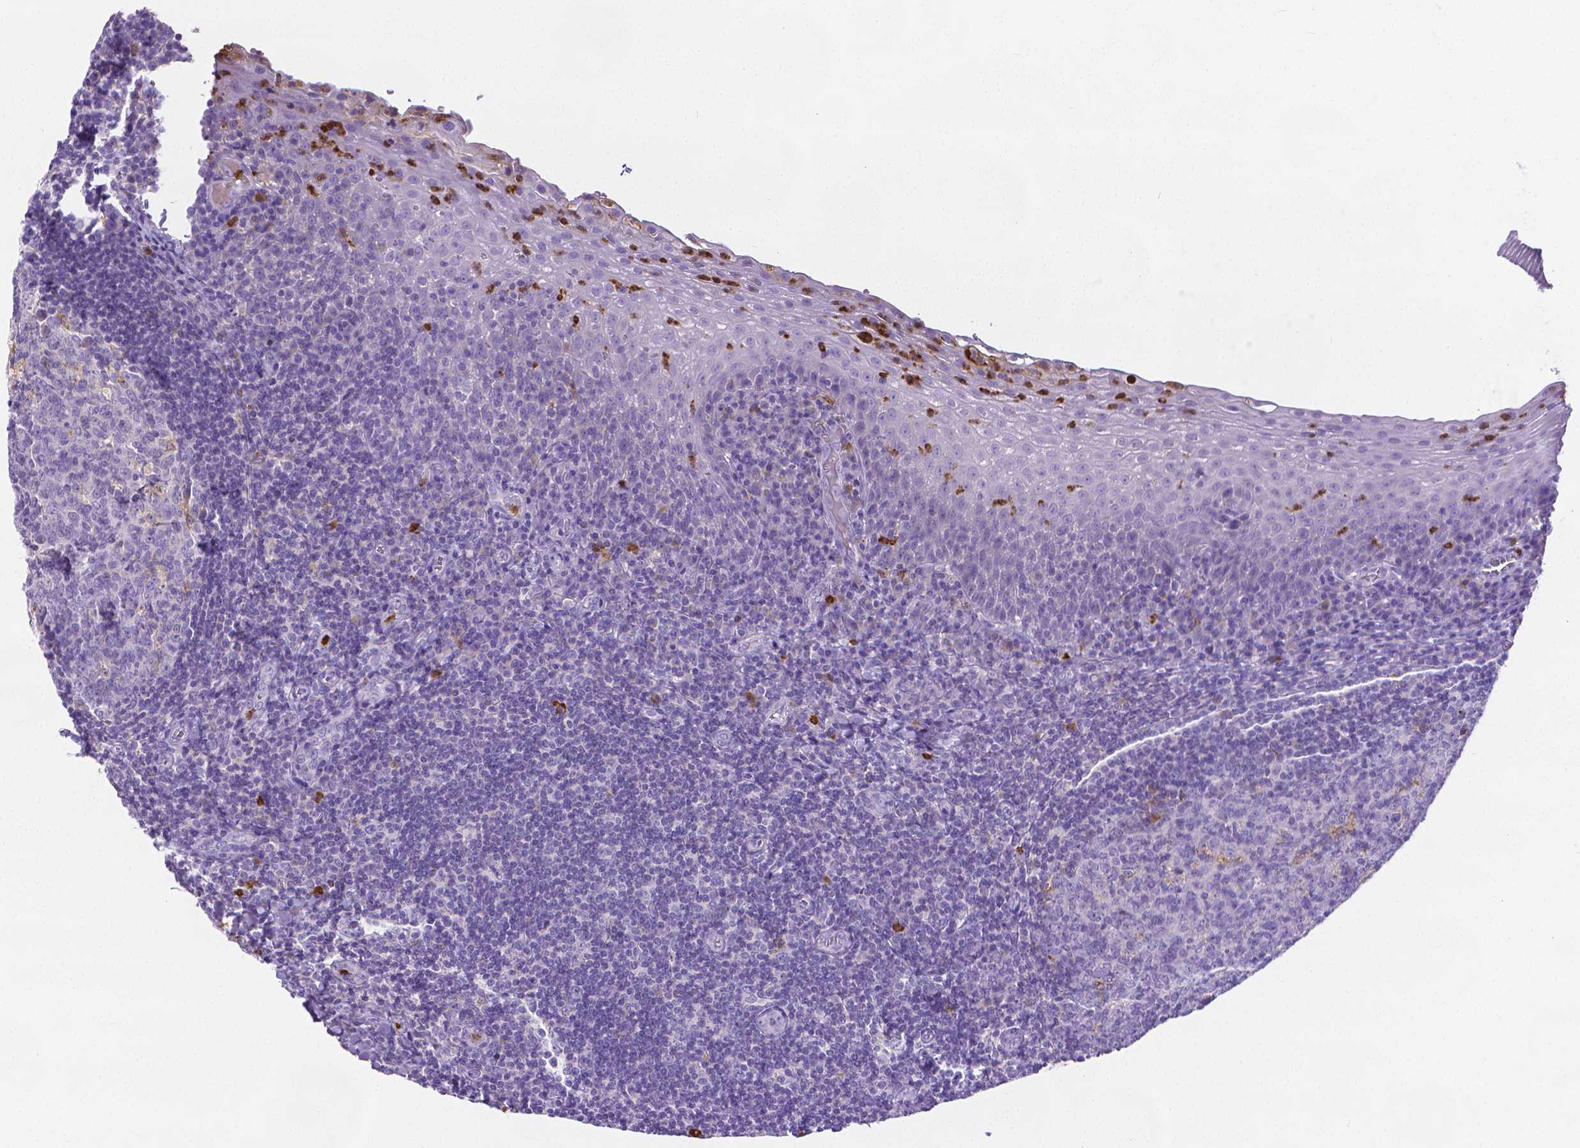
{"staining": {"intensity": "negative", "quantity": "none", "location": "none"}, "tissue": "tonsil", "cell_type": "Germinal center cells", "image_type": "normal", "snomed": [{"axis": "morphology", "description": "Normal tissue, NOS"}, {"axis": "morphology", "description": "Inflammation, NOS"}, {"axis": "topography", "description": "Tonsil"}], "caption": "The IHC histopathology image has no significant staining in germinal center cells of tonsil. (Stains: DAB (3,3'-diaminobenzidine) immunohistochemistry (IHC) with hematoxylin counter stain, Microscopy: brightfield microscopy at high magnification).", "gene": "MMP9", "patient": {"sex": "female", "age": 31}}